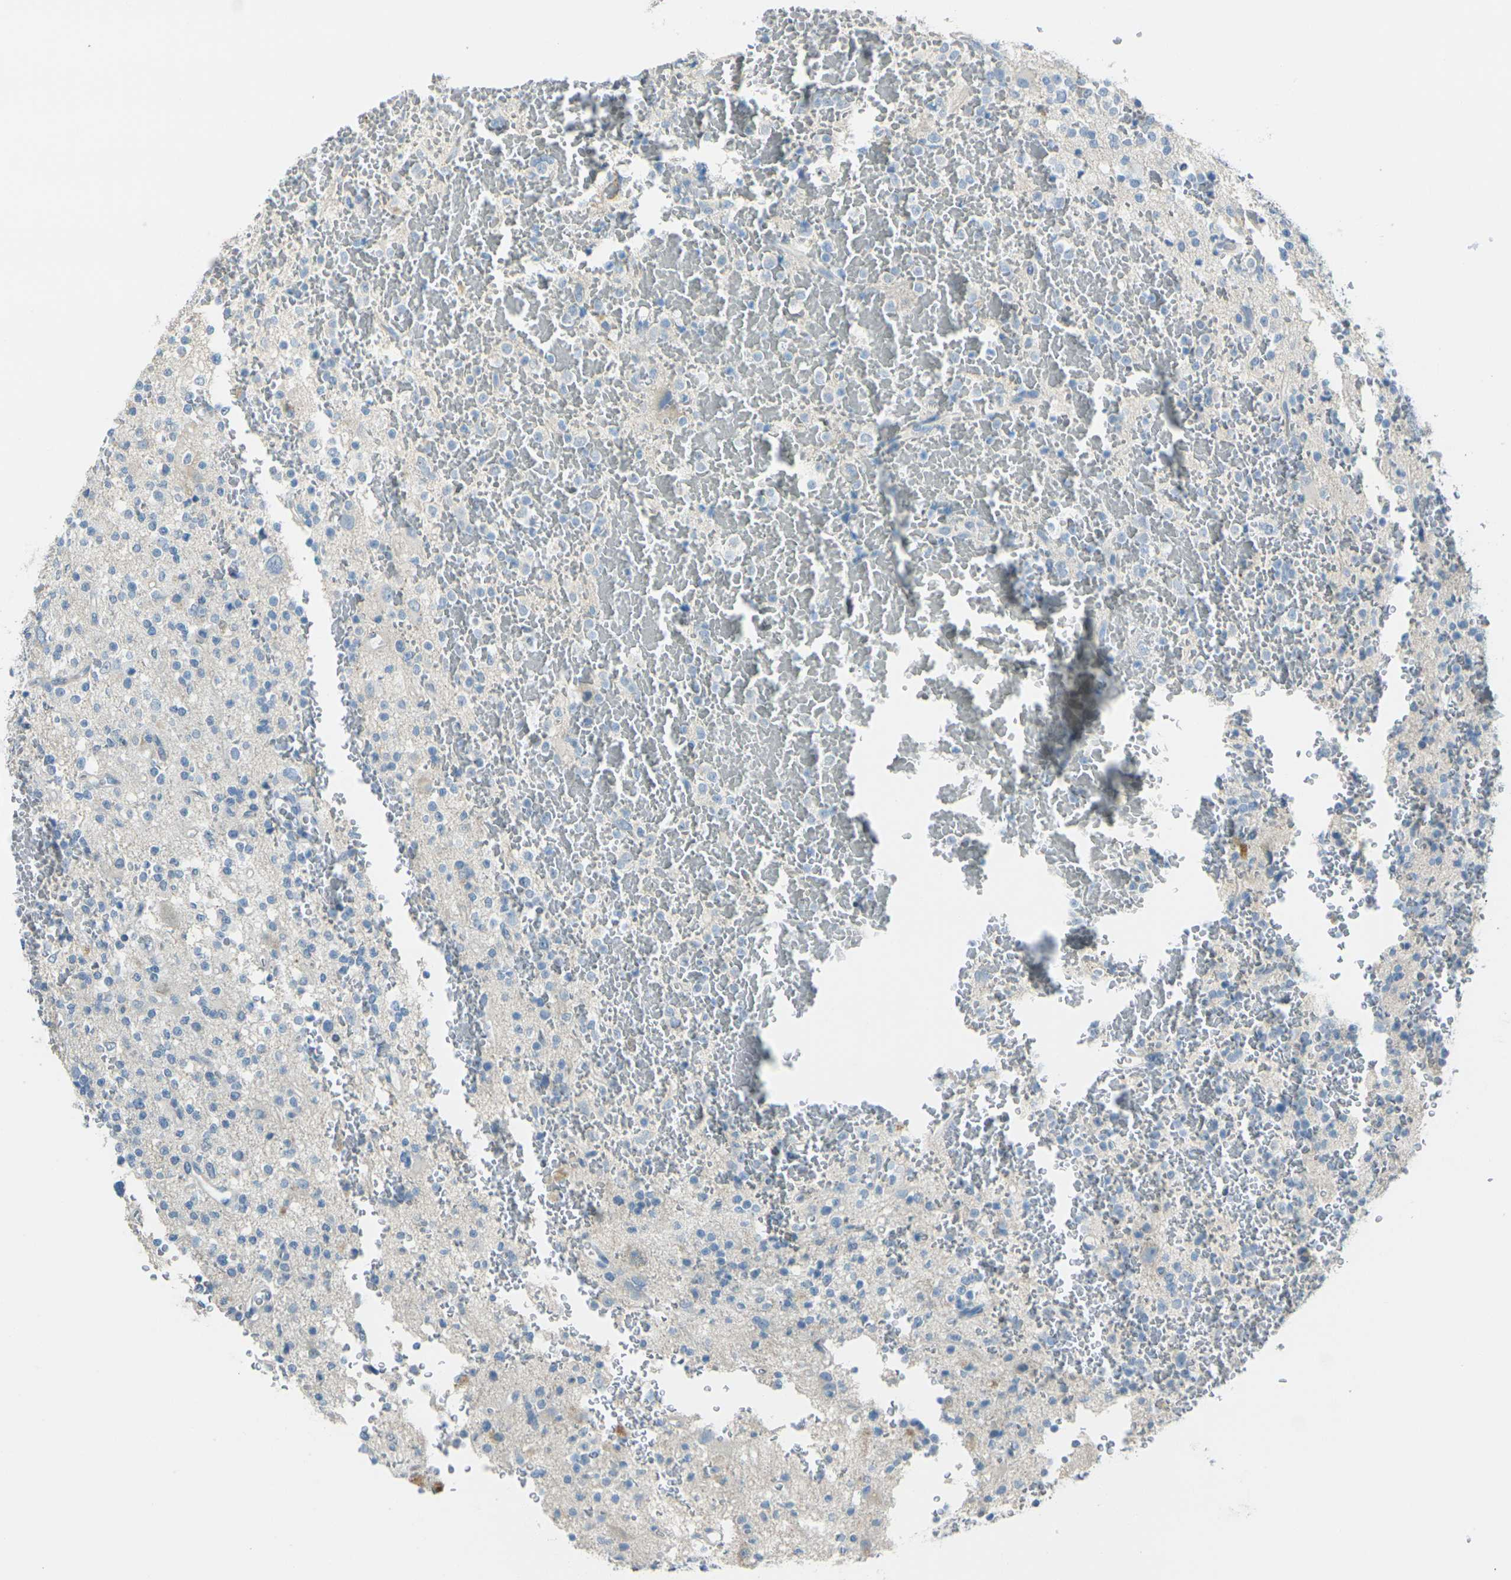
{"staining": {"intensity": "negative", "quantity": "none", "location": "none"}, "tissue": "glioma", "cell_type": "Tumor cells", "image_type": "cancer", "snomed": [{"axis": "morphology", "description": "Glioma, malignant, High grade"}, {"axis": "topography", "description": "Brain"}], "caption": "Glioma was stained to show a protein in brown. There is no significant expression in tumor cells.", "gene": "ANKRD46", "patient": {"sex": "male", "age": 47}}